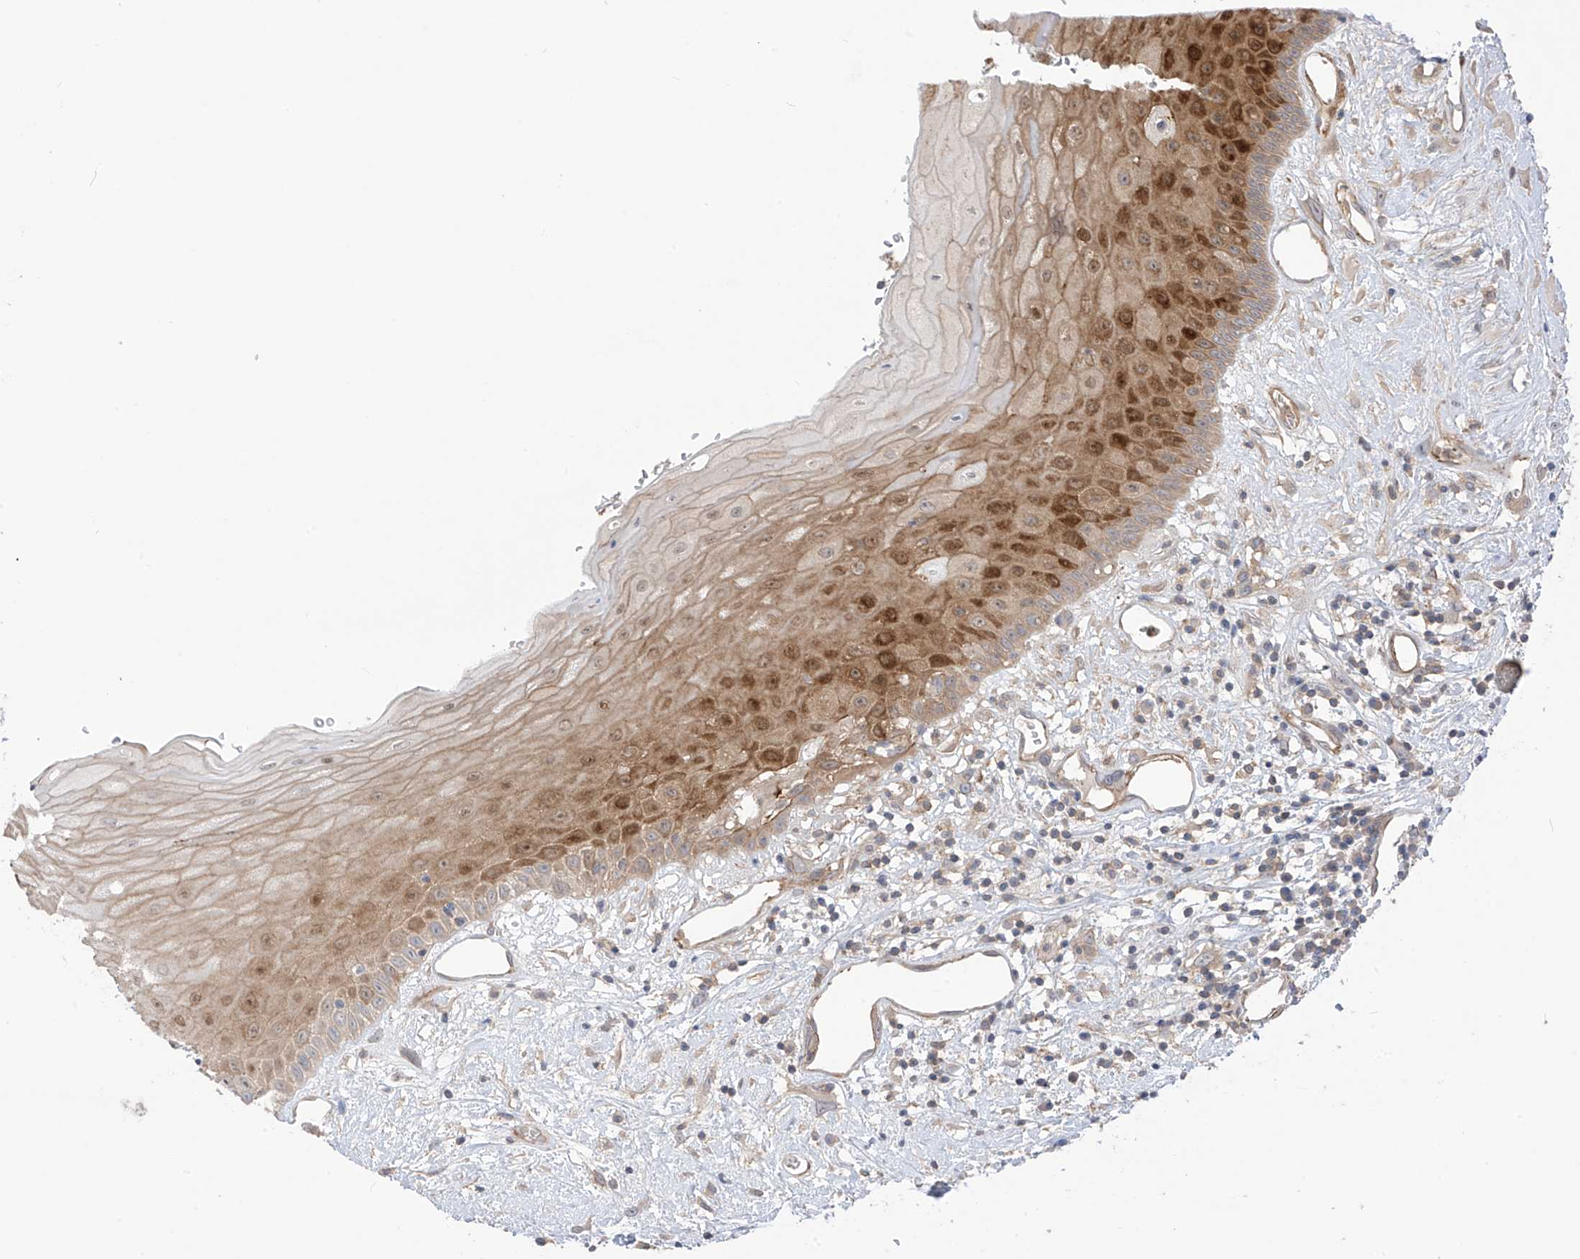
{"staining": {"intensity": "moderate", "quantity": "25%-75%", "location": "cytoplasmic/membranous"}, "tissue": "oral mucosa", "cell_type": "Squamous epithelial cells", "image_type": "normal", "snomed": [{"axis": "morphology", "description": "Normal tissue, NOS"}, {"axis": "topography", "description": "Oral tissue"}], "caption": "The immunohistochemical stain shows moderate cytoplasmic/membranous positivity in squamous epithelial cells of benign oral mucosa.", "gene": "TRMU", "patient": {"sex": "female", "age": 76}}